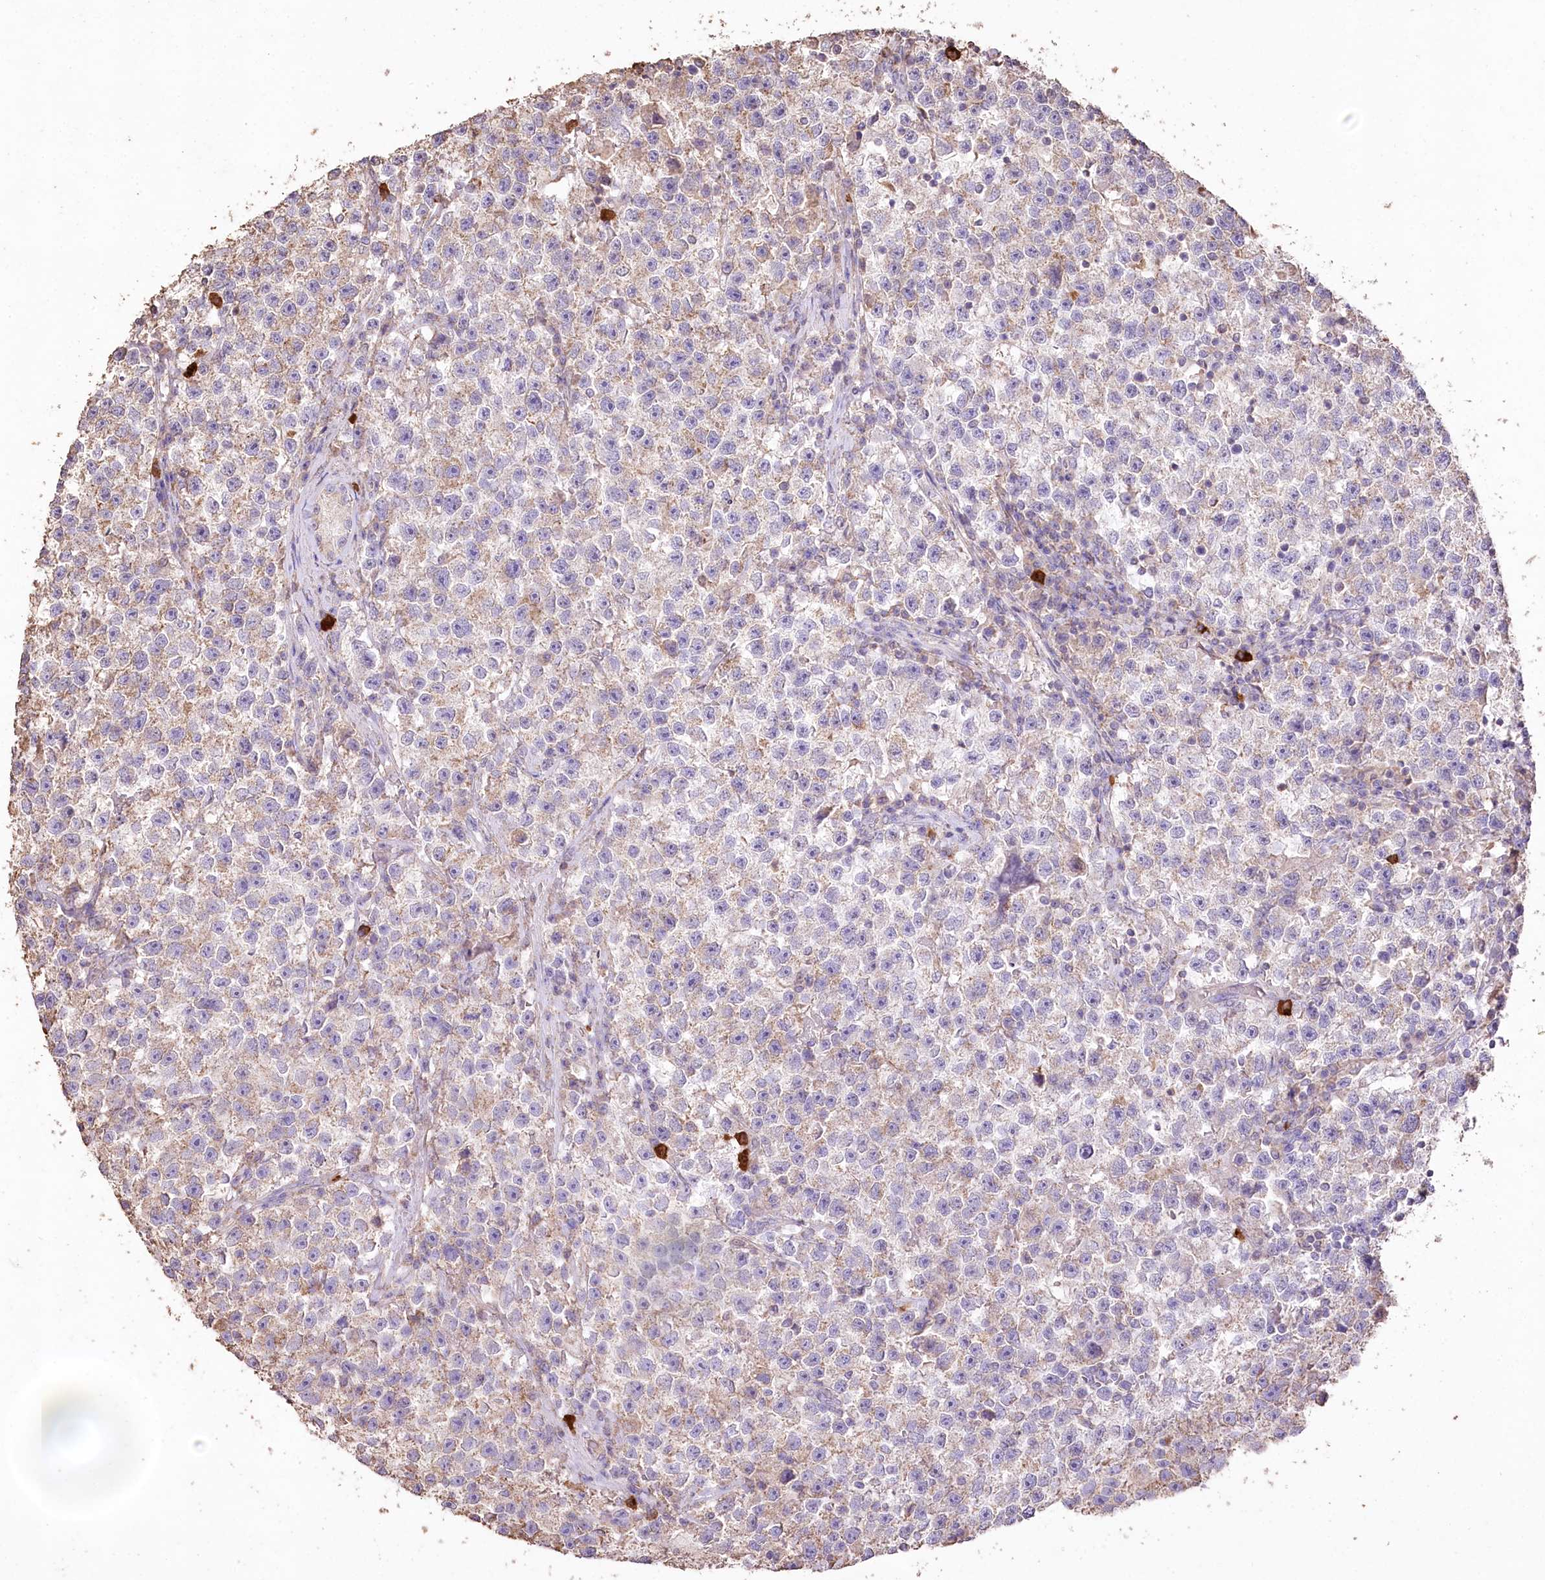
{"staining": {"intensity": "weak", "quantity": "<25%", "location": "cytoplasmic/membranous"}, "tissue": "testis cancer", "cell_type": "Tumor cells", "image_type": "cancer", "snomed": [{"axis": "morphology", "description": "Seminoma, NOS"}, {"axis": "topography", "description": "Testis"}], "caption": "Immunohistochemistry photomicrograph of neoplastic tissue: seminoma (testis) stained with DAB shows no significant protein positivity in tumor cells.", "gene": "IREB2", "patient": {"sex": "male", "age": 22}}